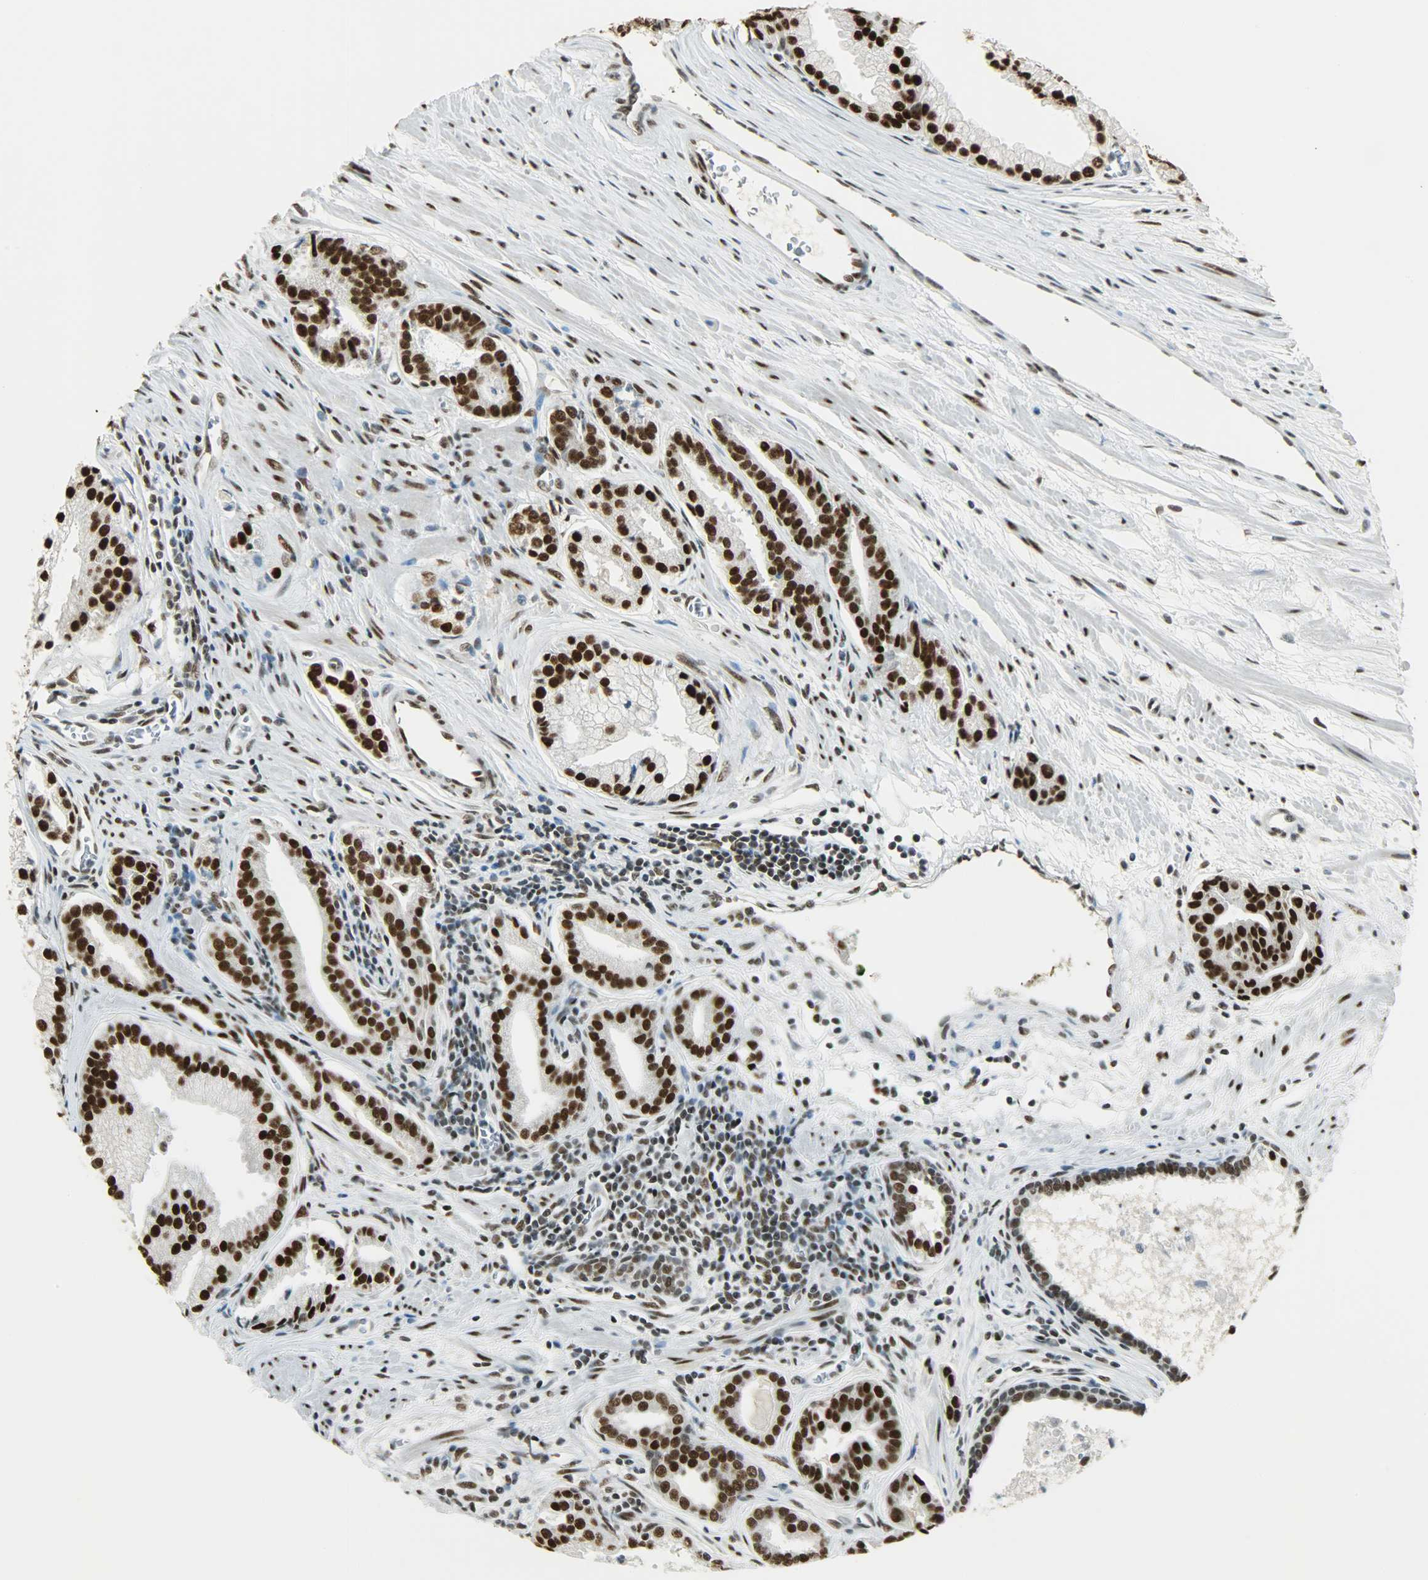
{"staining": {"intensity": "strong", "quantity": ">75%", "location": "nuclear"}, "tissue": "prostate cancer", "cell_type": "Tumor cells", "image_type": "cancer", "snomed": [{"axis": "morphology", "description": "Adenocarcinoma, High grade"}, {"axis": "topography", "description": "Prostate"}], "caption": "The histopathology image reveals immunohistochemical staining of adenocarcinoma (high-grade) (prostate). There is strong nuclear staining is seen in approximately >75% of tumor cells.", "gene": "MYEF2", "patient": {"sex": "male", "age": 67}}